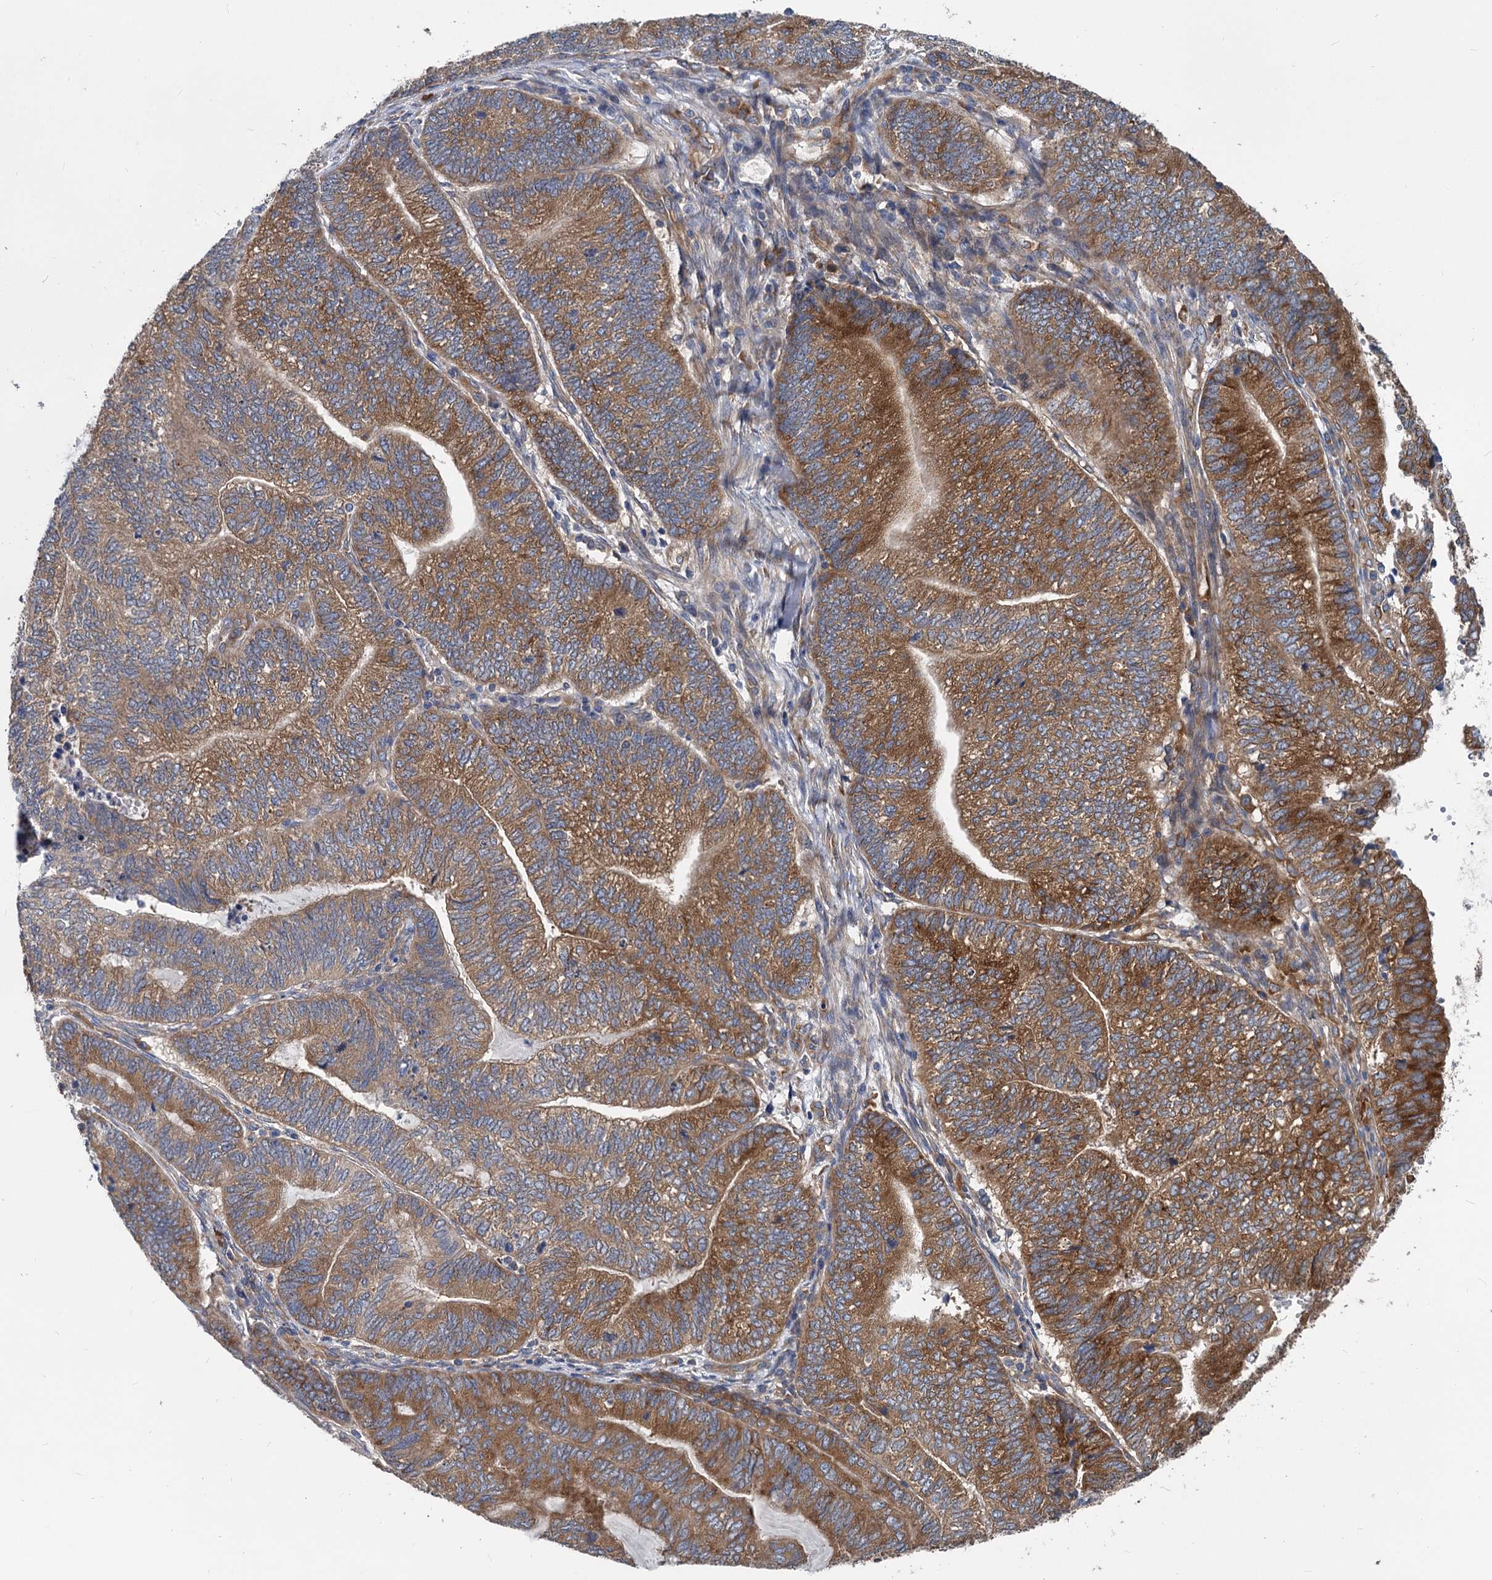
{"staining": {"intensity": "moderate", "quantity": "25%-75%", "location": "cytoplasmic/membranous"}, "tissue": "endometrial cancer", "cell_type": "Tumor cells", "image_type": "cancer", "snomed": [{"axis": "morphology", "description": "Adenocarcinoma, NOS"}, {"axis": "topography", "description": "Uterus"}, {"axis": "topography", "description": "Endometrium"}], "caption": "Tumor cells display medium levels of moderate cytoplasmic/membranous positivity in approximately 25%-75% of cells in endometrial cancer (adenocarcinoma).", "gene": "EIF2B2", "patient": {"sex": "female", "age": 70}}